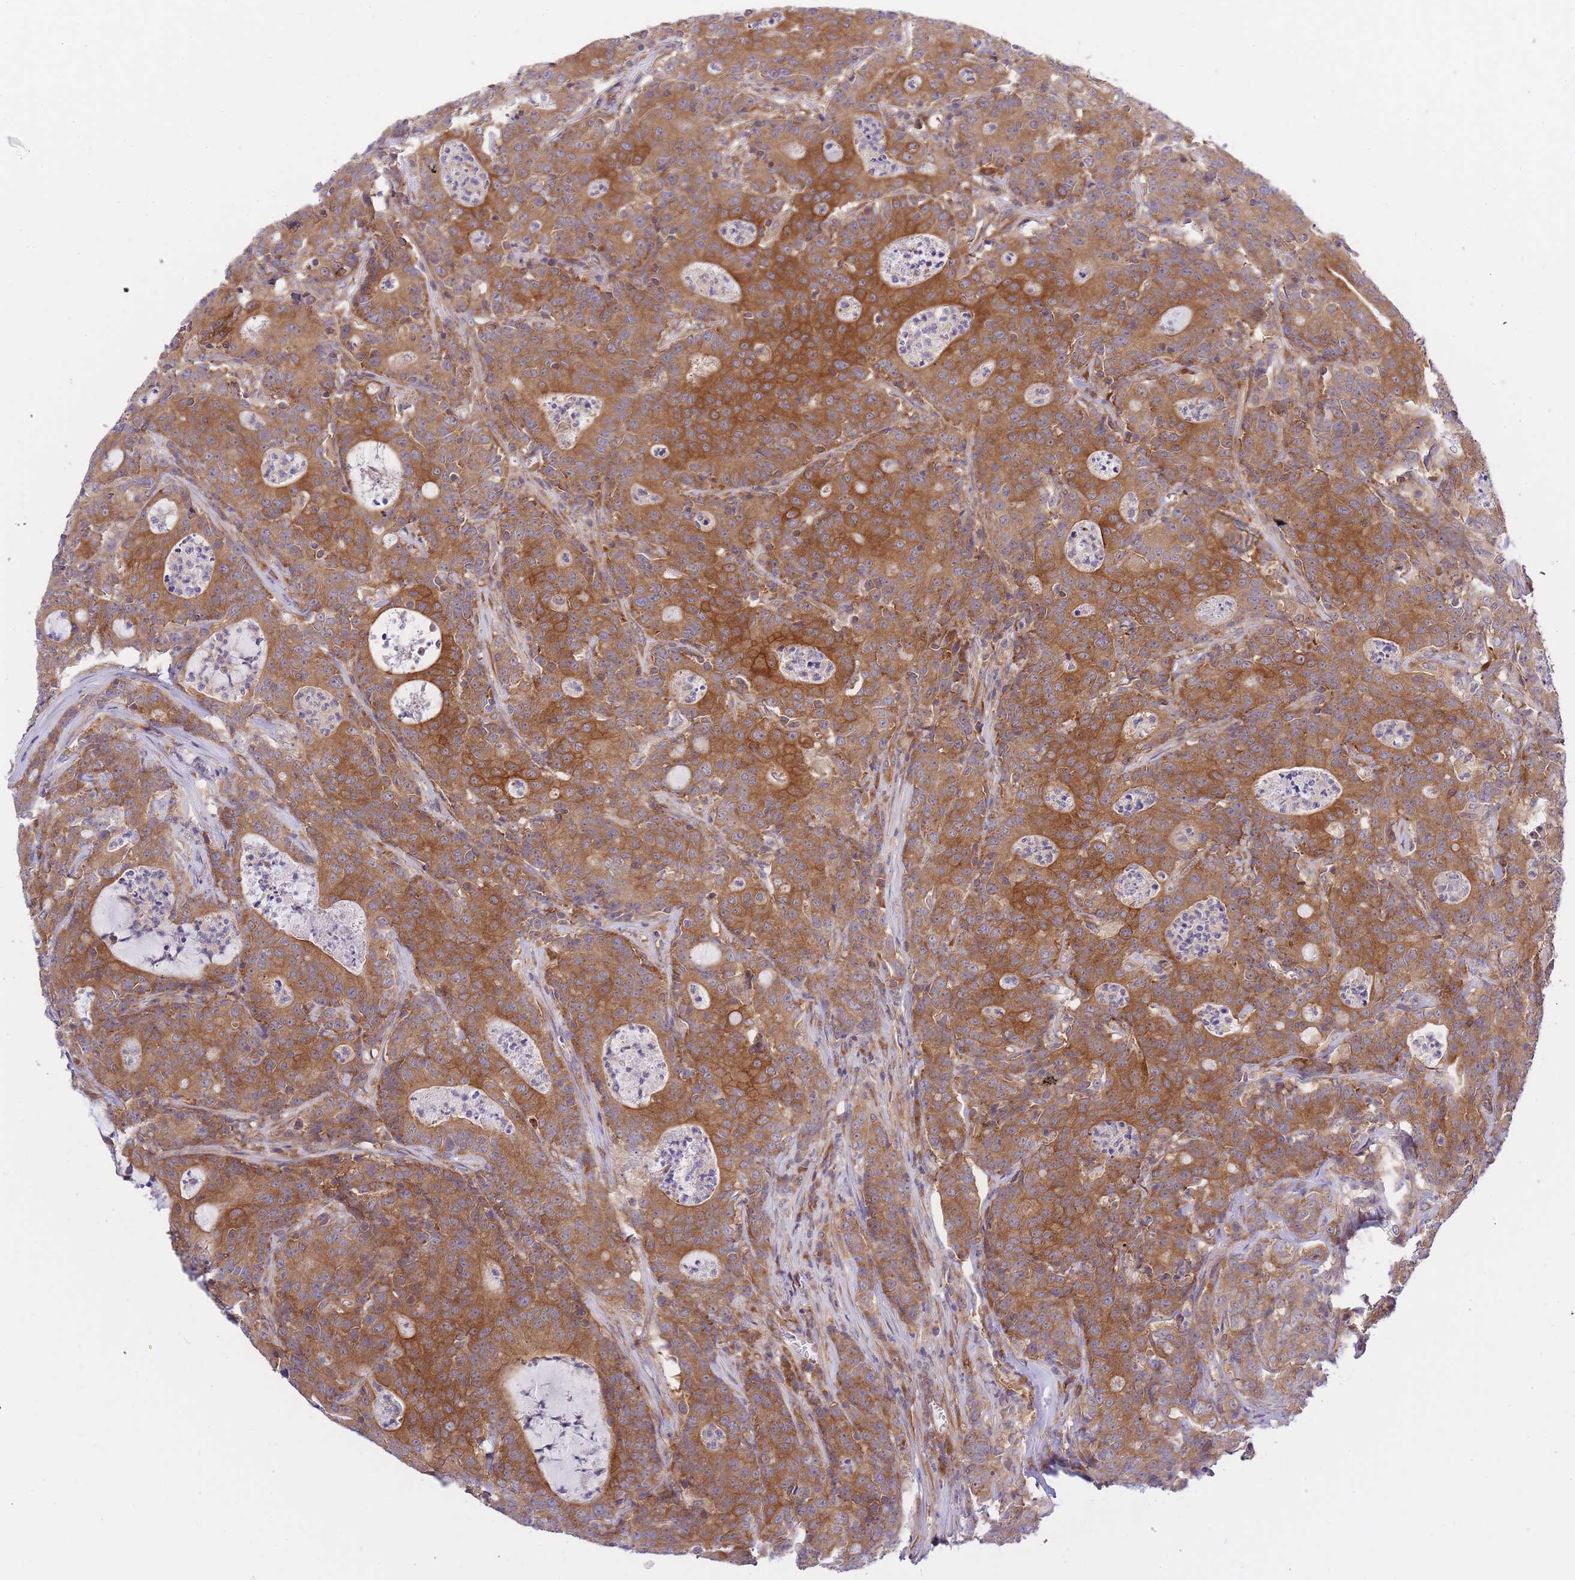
{"staining": {"intensity": "strong", "quantity": ">75%", "location": "cytoplasmic/membranous"}, "tissue": "colorectal cancer", "cell_type": "Tumor cells", "image_type": "cancer", "snomed": [{"axis": "morphology", "description": "Adenocarcinoma, NOS"}, {"axis": "topography", "description": "Colon"}], "caption": "Protein expression analysis of human adenocarcinoma (colorectal) reveals strong cytoplasmic/membranous staining in approximately >75% of tumor cells.", "gene": "EIF2B2", "patient": {"sex": "male", "age": 83}}